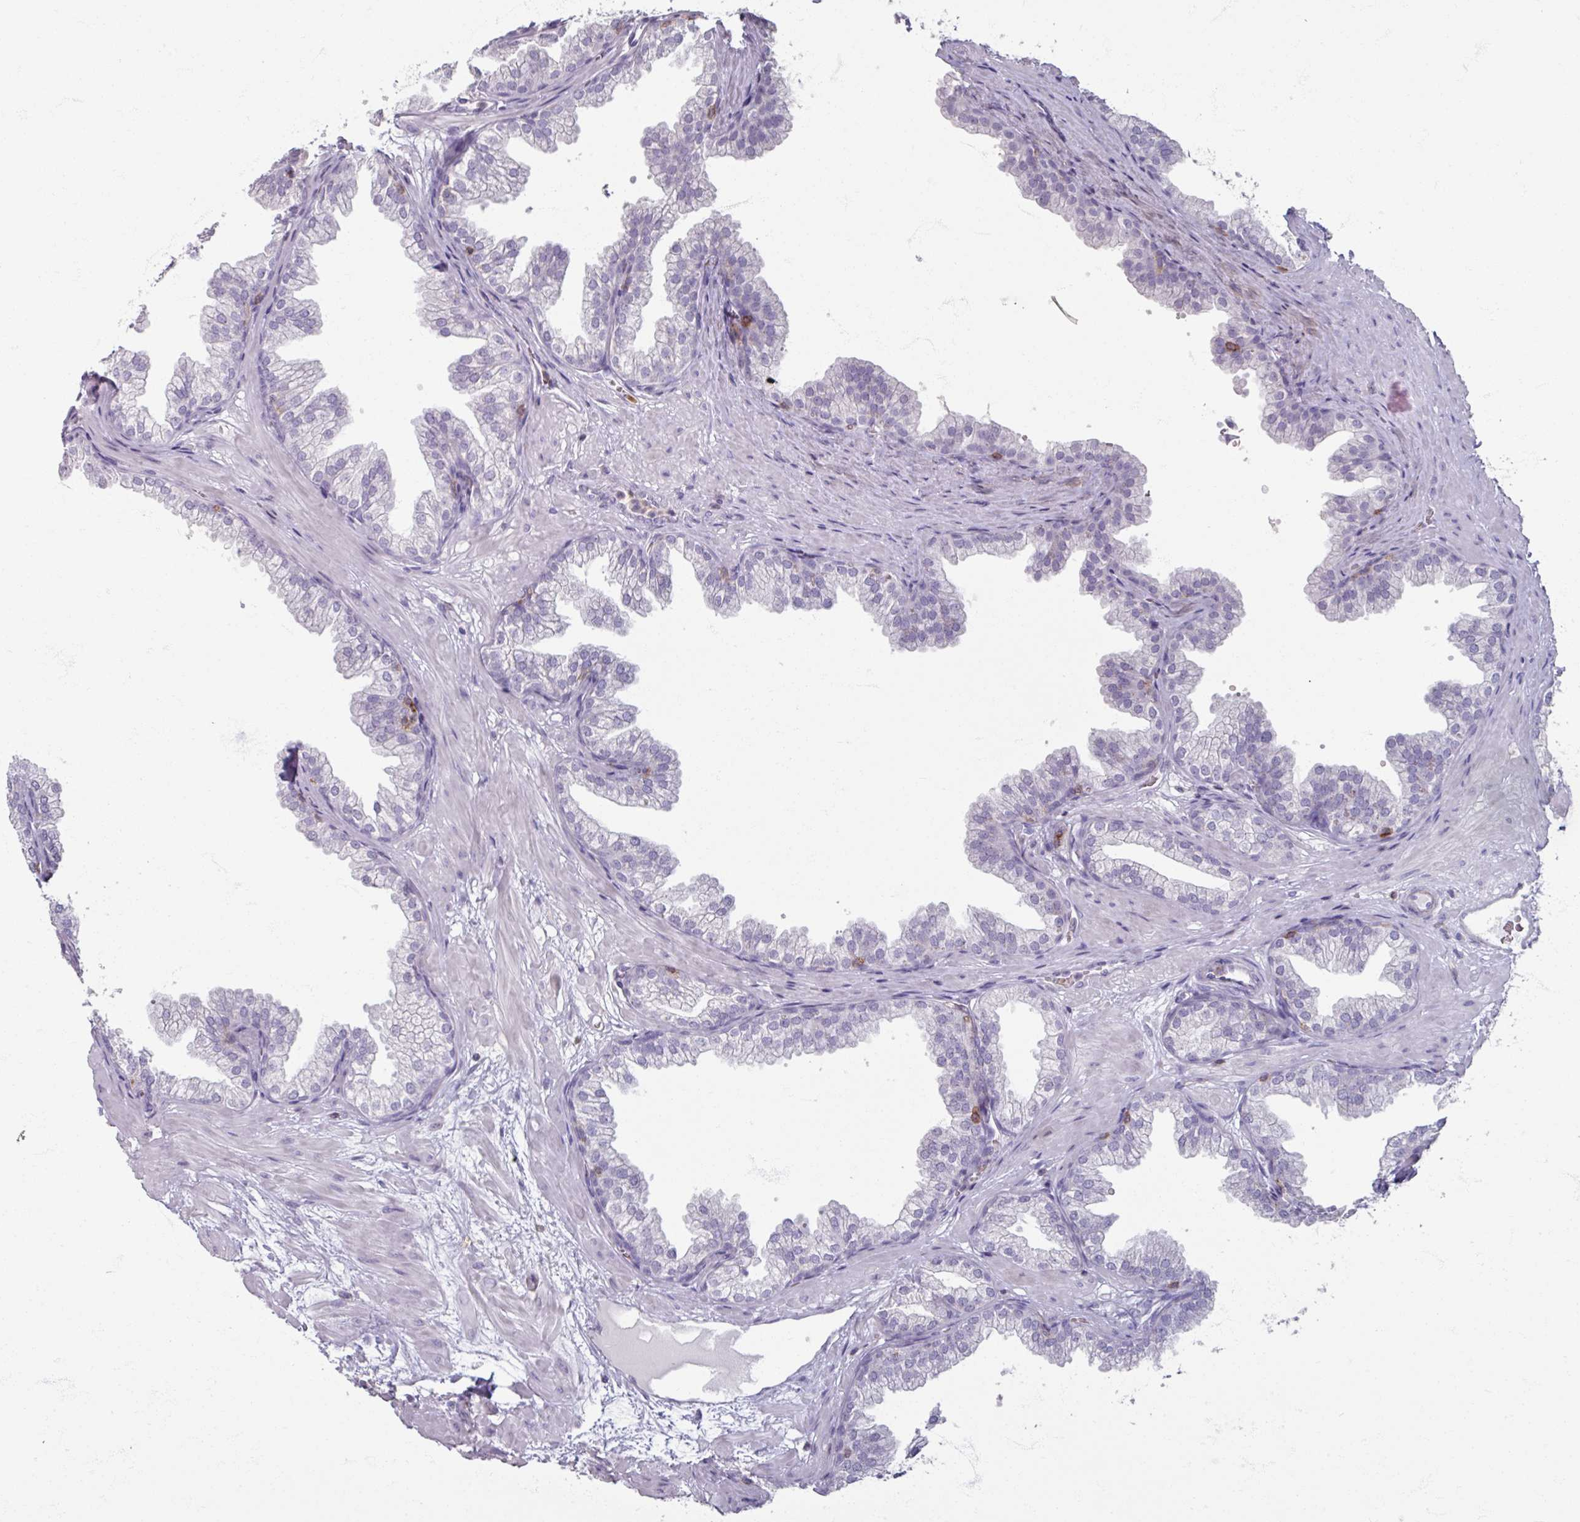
{"staining": {"intensity": "negative", "quantity": "none", "location": "none"}, "tissue": "prostate", "cell_type": "Glandular cells", "image_type": "normal", "snomed": [{"axis": "morphology", "description": "Normal tissue, NOS"}, {"axis": "topography", "description": "Prostate"}], "caption": "DAB immunohistochemical staining of unremarkable human prostate exhibits no significant staining in glandular cells. (DAB immunohistochemistry (IHC) visualized using brightfield microscopy, high magnification).", "gene": "PTPRC", "patient": {"sex": "male", "age": 37}}